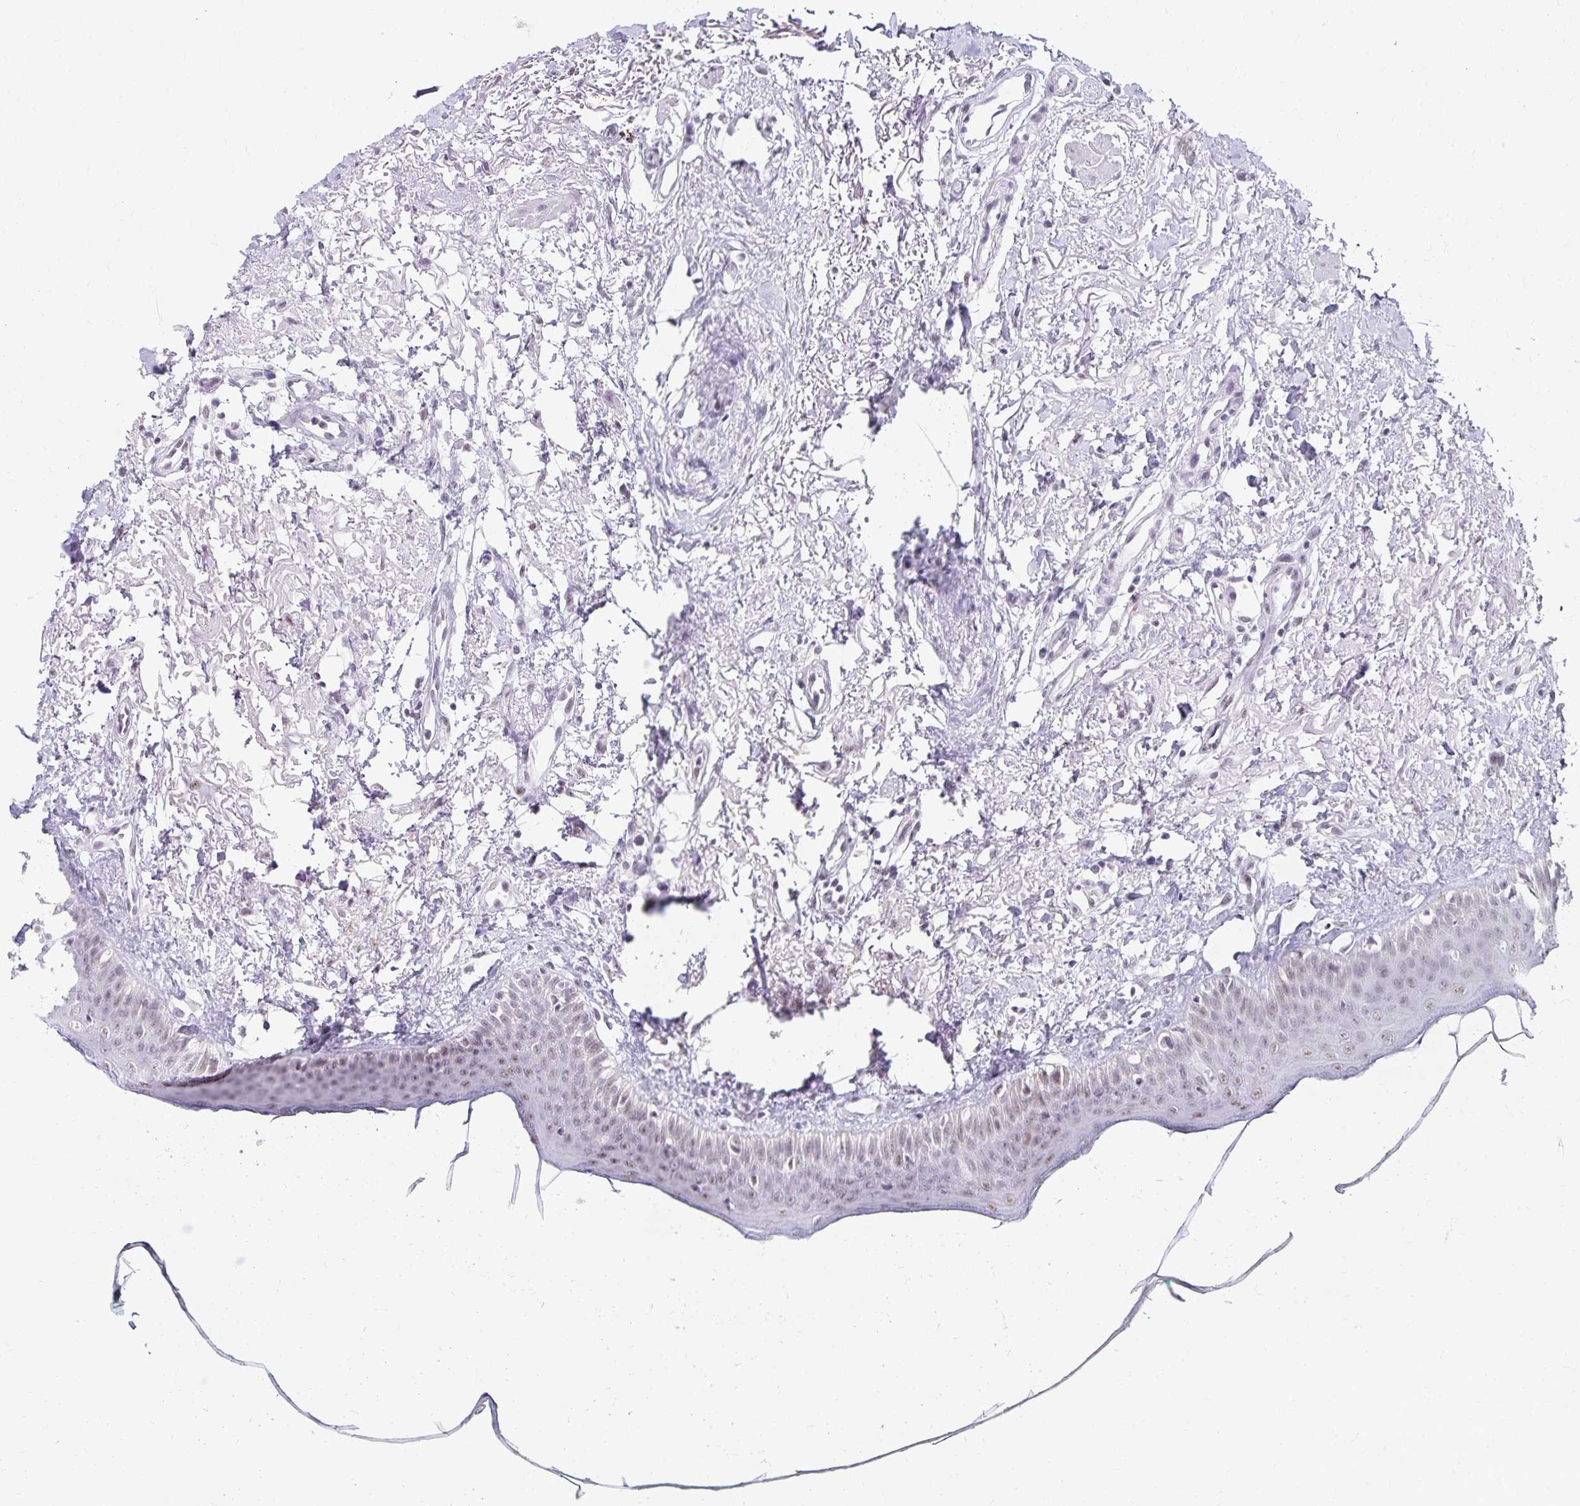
{"staining": {"intensity": "weak", "quantity": "<25%", "location": "nuclear"}, "tissue": "oral mucosa", "cell_type": "Squamous epithelial cells", "image_type": "normal", "snomed": [{"axis": "morphology", "description": "Normal tissue, NOS"}, {"axis": "topography", "description": "Oral tissue"}], "caption": "Squamous epithelial cells are negative for brown protein staining in benign oral mucosa.", "gene": "C20orf85", "patient": {"sex": "female", "age": 70}}